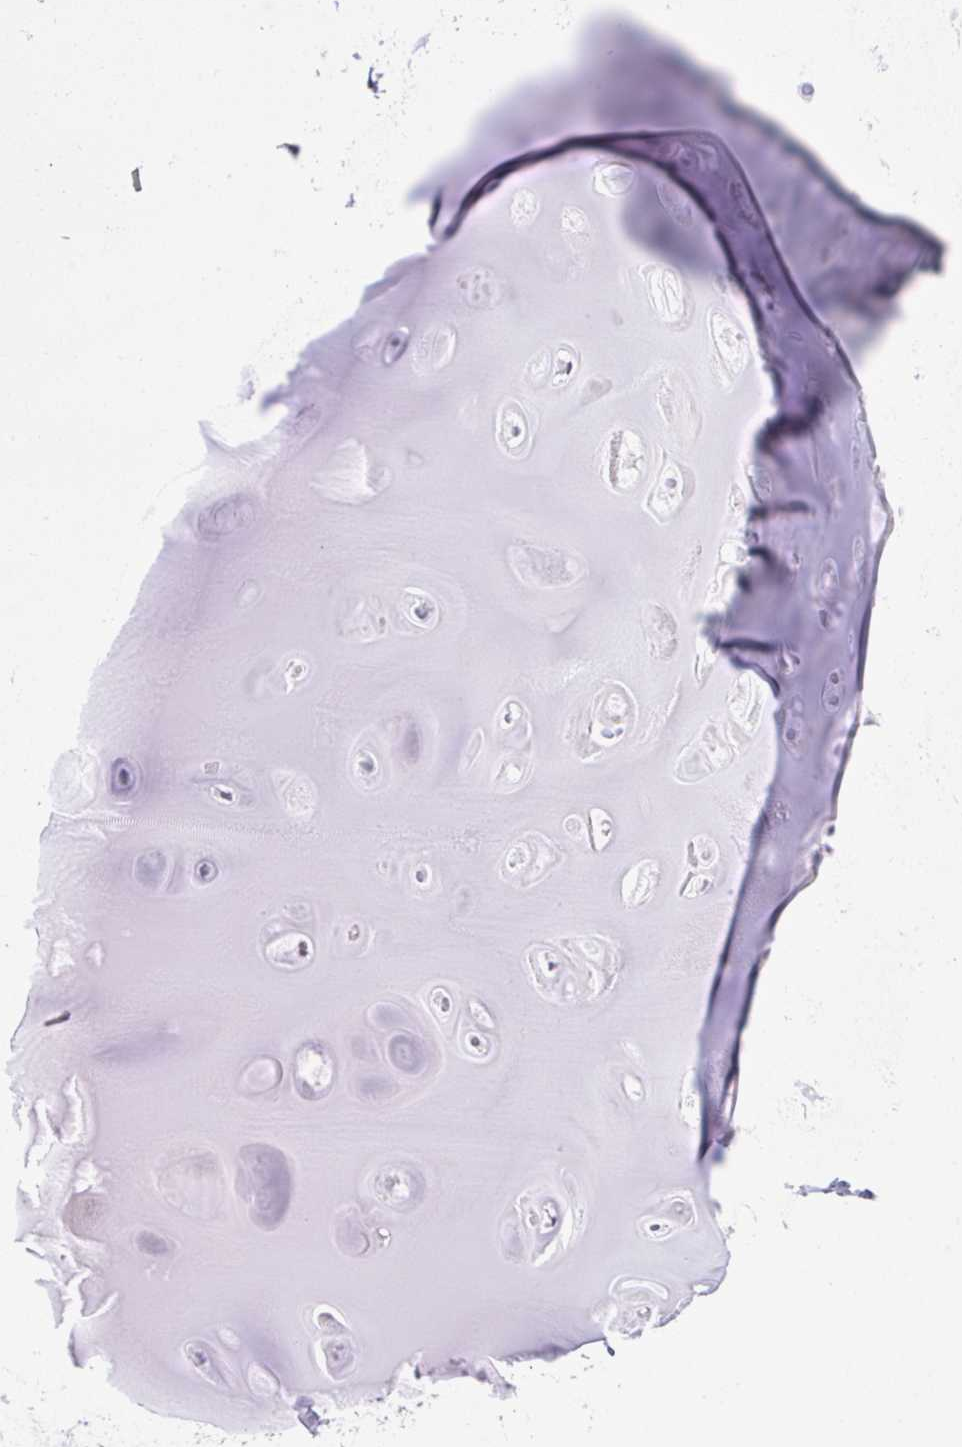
{"staining": {"intensity": "negative", "quantity": "none", "location": "none"}, "tissue": "adipose tissue", "cell_type": "Adipocytes", "image_type": "normal", "snomed": [{"axis": "morphology", "description": "Normal tissue, NOS"}, {"axis": "topography", "description": "Cartilage tissue"}], "caption": "DAB (3,3'-diaminobenzidine) immunohistochemical staining of unremarkable human adipose tissue exhibits no significant expression in adipocytes.", "gene": "CTU1", "patient": {"sex": "male", "age": 57}}